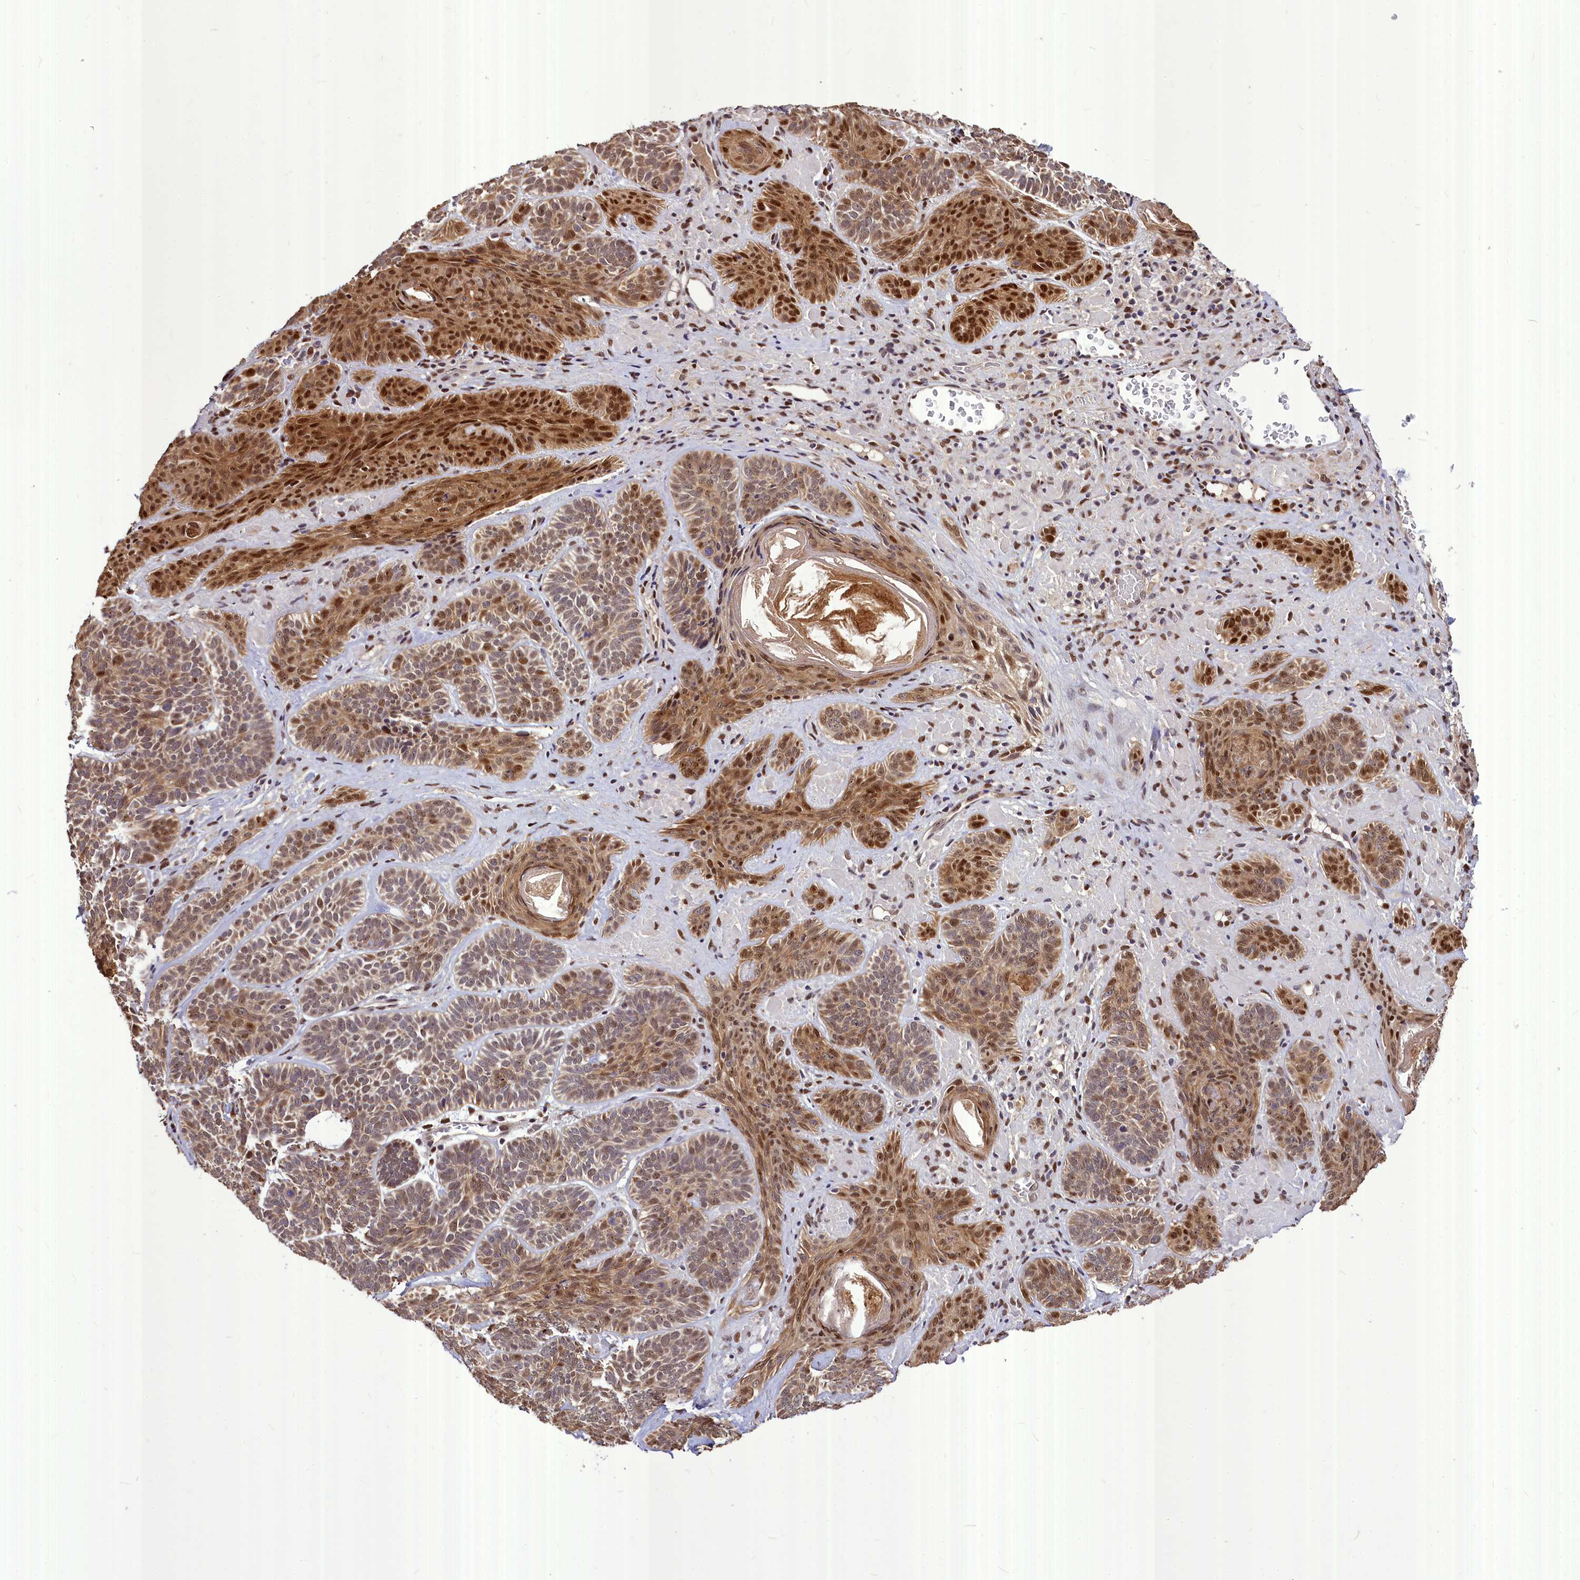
{"staining": {"intensity": "strong", "quantity": ">75%", "location": "cytoplasmic/membranous,nuclear"}, "tissue": "skin cancer", "cell_type": "Tumor cells", "image_type": "cancer", "snomed": [{"axis": "morphology", "description": "Basal cell carcinoma"}, {"axis": "topography", "description": "Skin"}], "caption": "Tumor cells reveal high levels of strong cytoplasmic/membranous and nuclear expression in approximately >75% of cells in skin cancer (basal cell carcinoma). The protein of interest is shown in brown color, while the nuclei are stained blue.", "gene": "MAML2", "patient": {"sex": "male", "age": 85}}